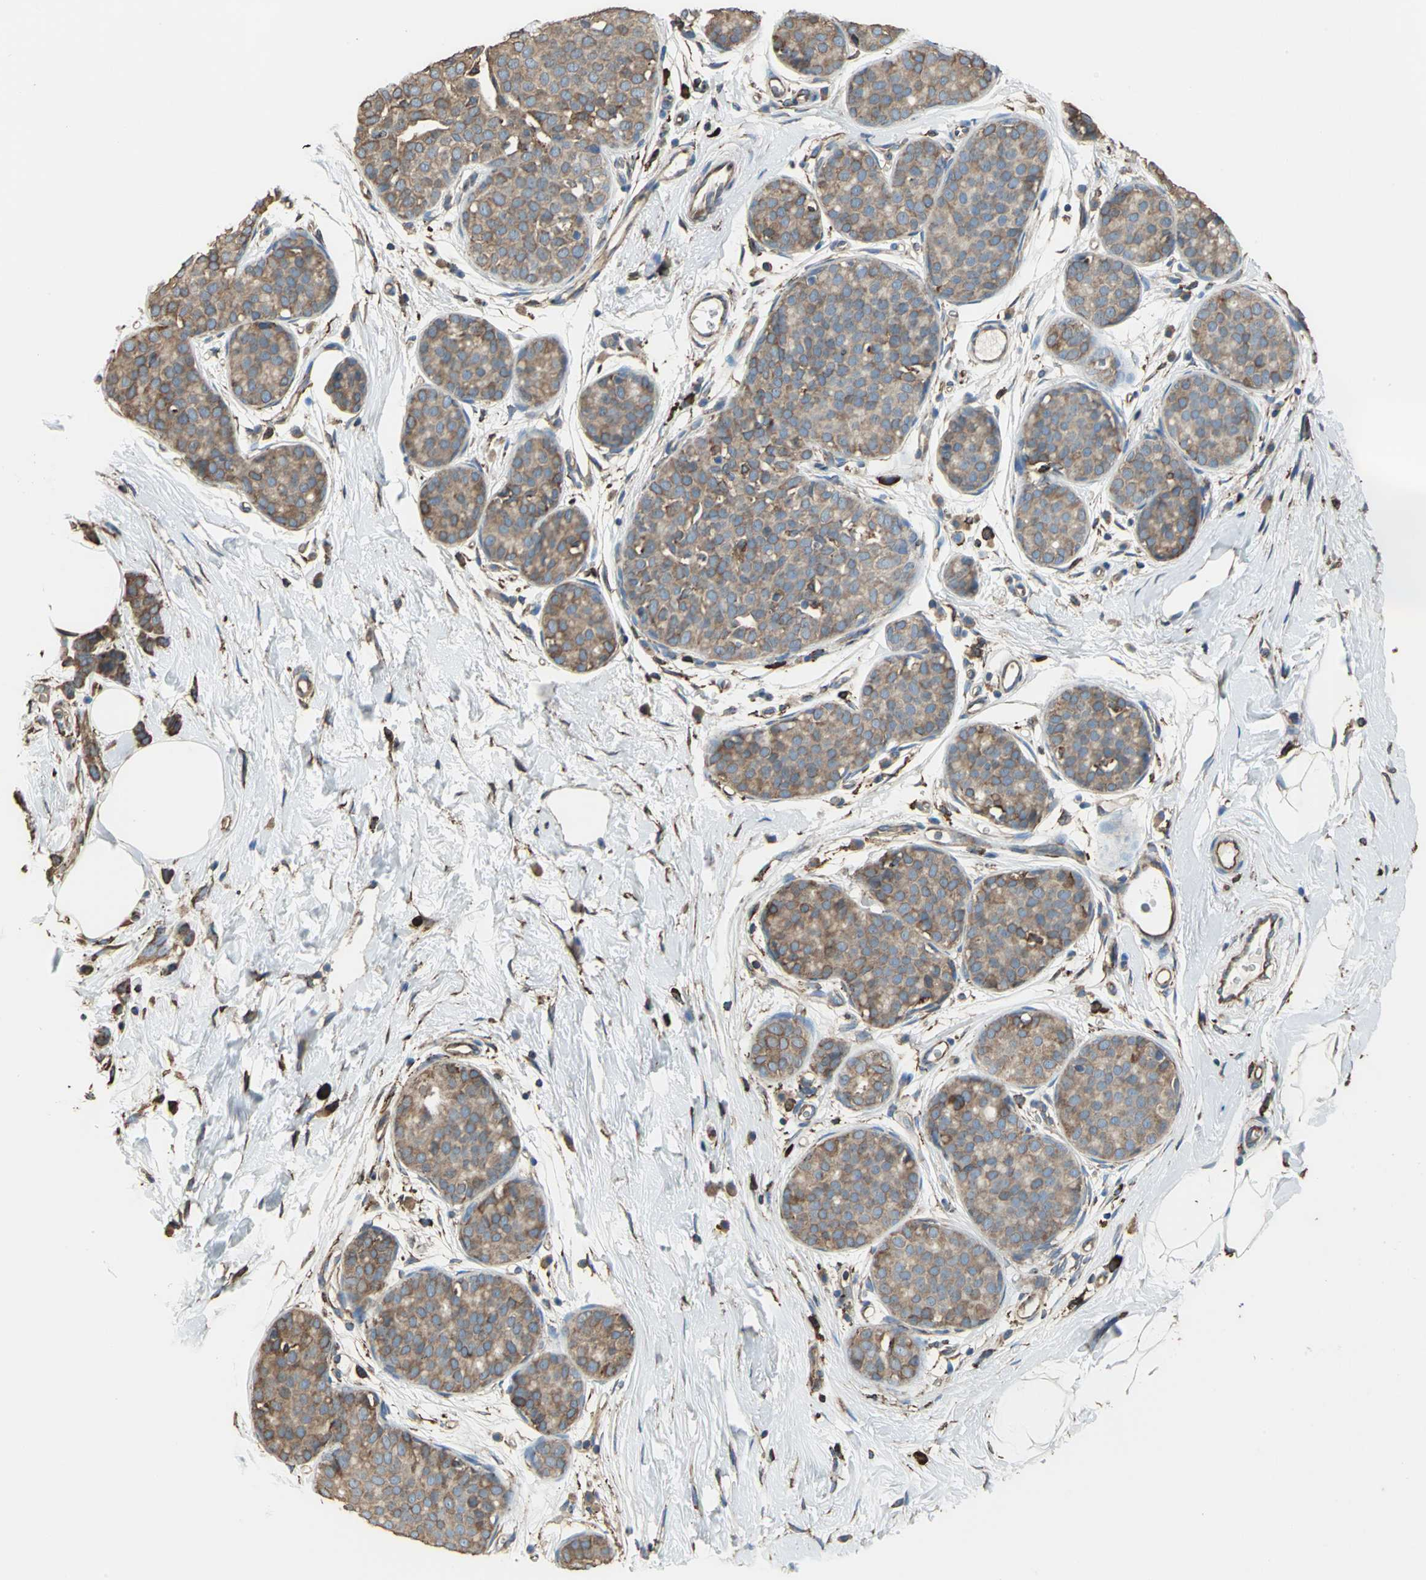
{"staining": {"intensity": "strong", "quantity": ">75%", "location": "cytoplasmic/membranous"}, "tissue": "breast cancer", "cell_type": "Tumor cells", "image_type": "cancer", "snomed": [{"axis": "morphology", "description": "Lobular carcinoma, in situ"}, {"axis": "morphology", "description": "Lobular carcinoma"}, {"axis": "topography", "description": "Breast"}], "caption": "This micrograph demonstrates IHC staining of breast cancer, with high strong cytoplasmic/membranous positivity in about >75% of tumor cells.", "gene": "GPANK1", "patient": {"sex": "female", "age": 41}}